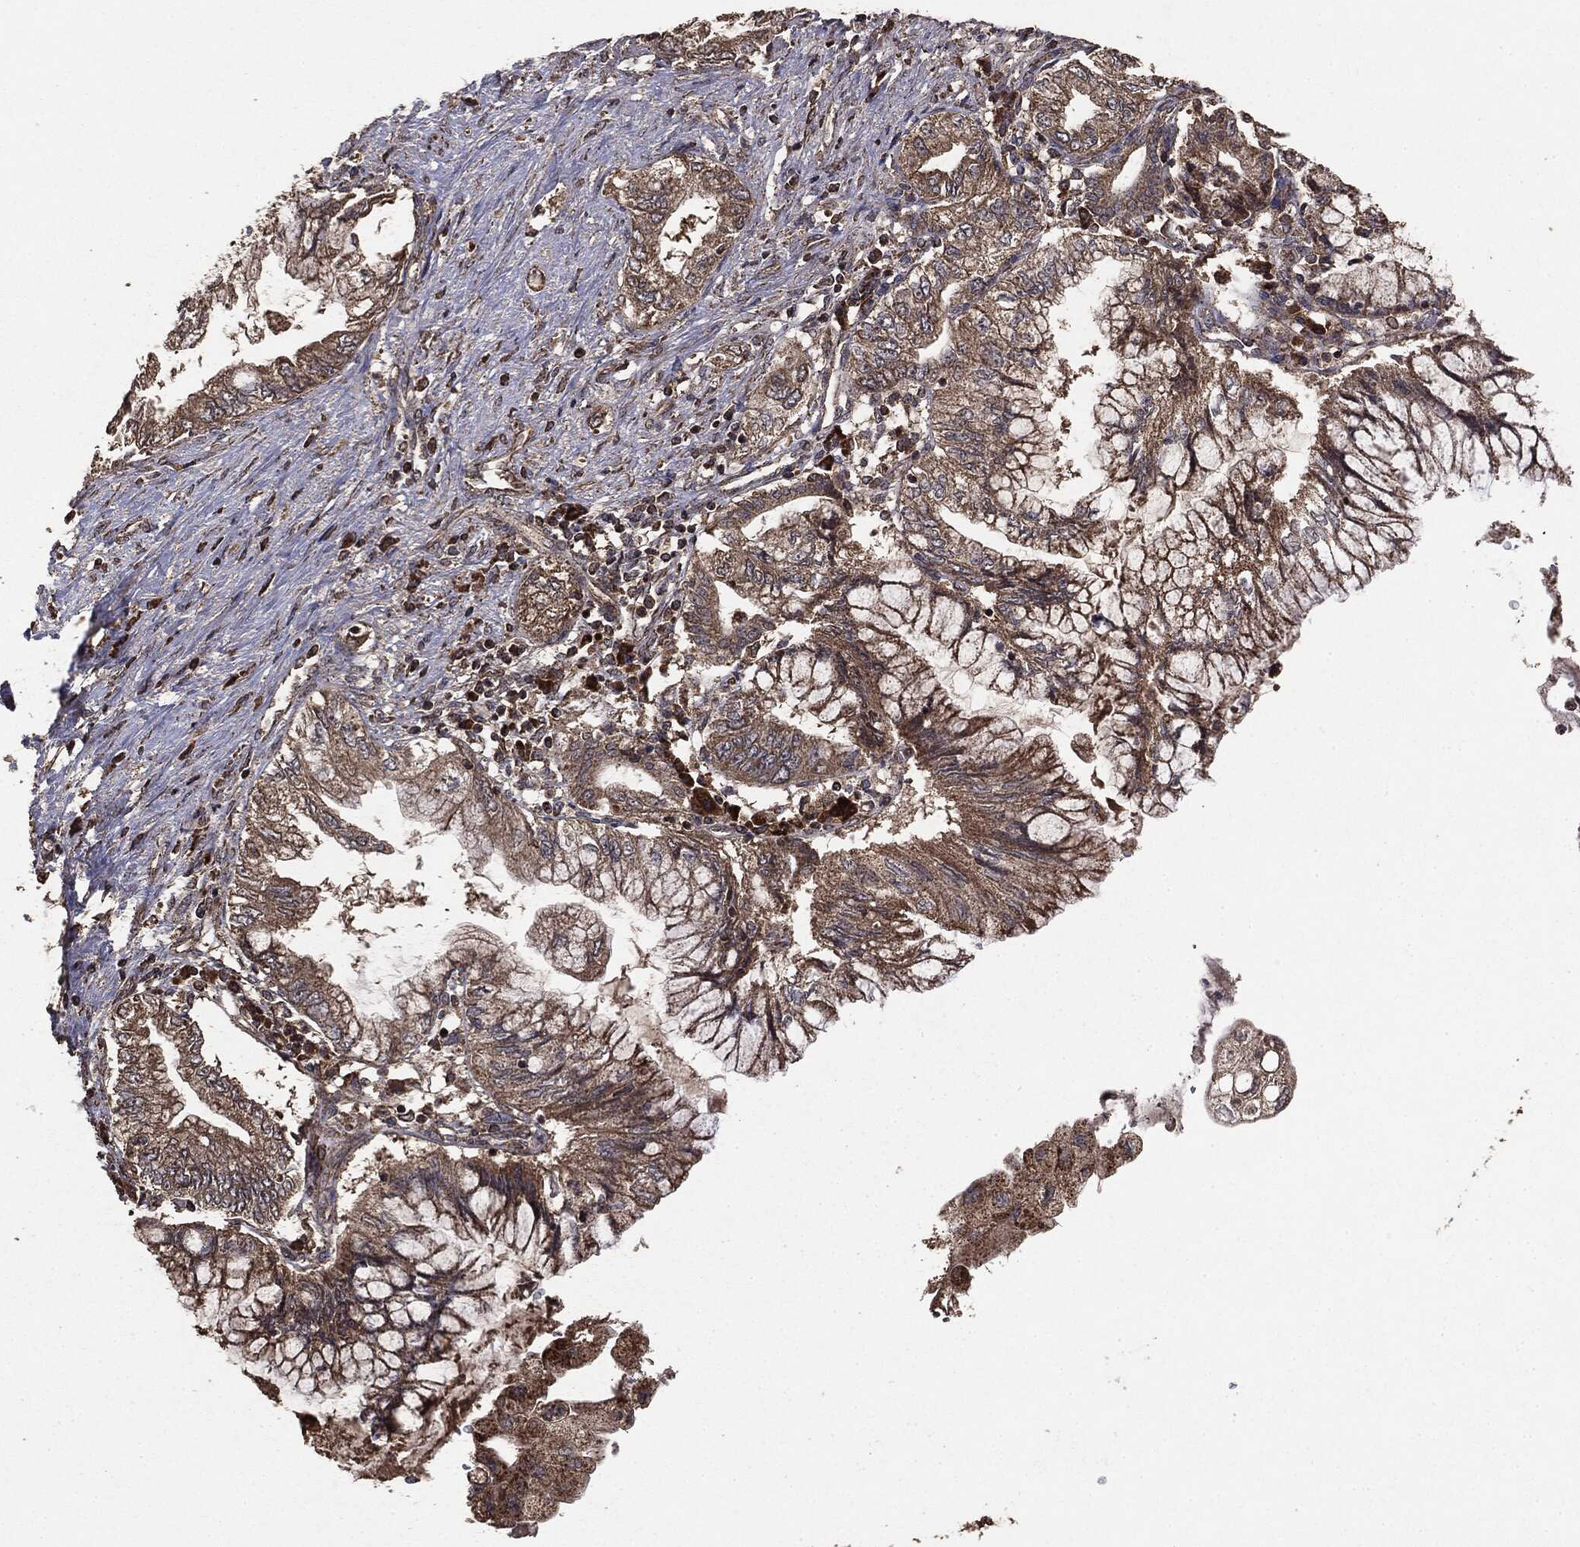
{"staining": {"intensity": "moderate", "quantity": ">75%", "location": "cytoplasmic/membranous"}, "tissue": "pancreatic cancer", "cell_type": "Tumor cells", "image_type": "cancer", "snomed": [{"axis": "morphology", "description": "Adenocarcinoma, NOS"}, {"axis": "topography", "description": "Pancreas"}], "caption": "Adenocarcinoma (pancreatic) stained for a protein demonstrates moderate cytoplasmic/membranous positivity in tumor cells. The staining was performed using DAB to visualize the protein expression in brown, while the nuclei were stained in blue with hematoxylin (Magnification: 20x).", "gene": "MTOR", "patient": {"sex": "female", "age": 73}}